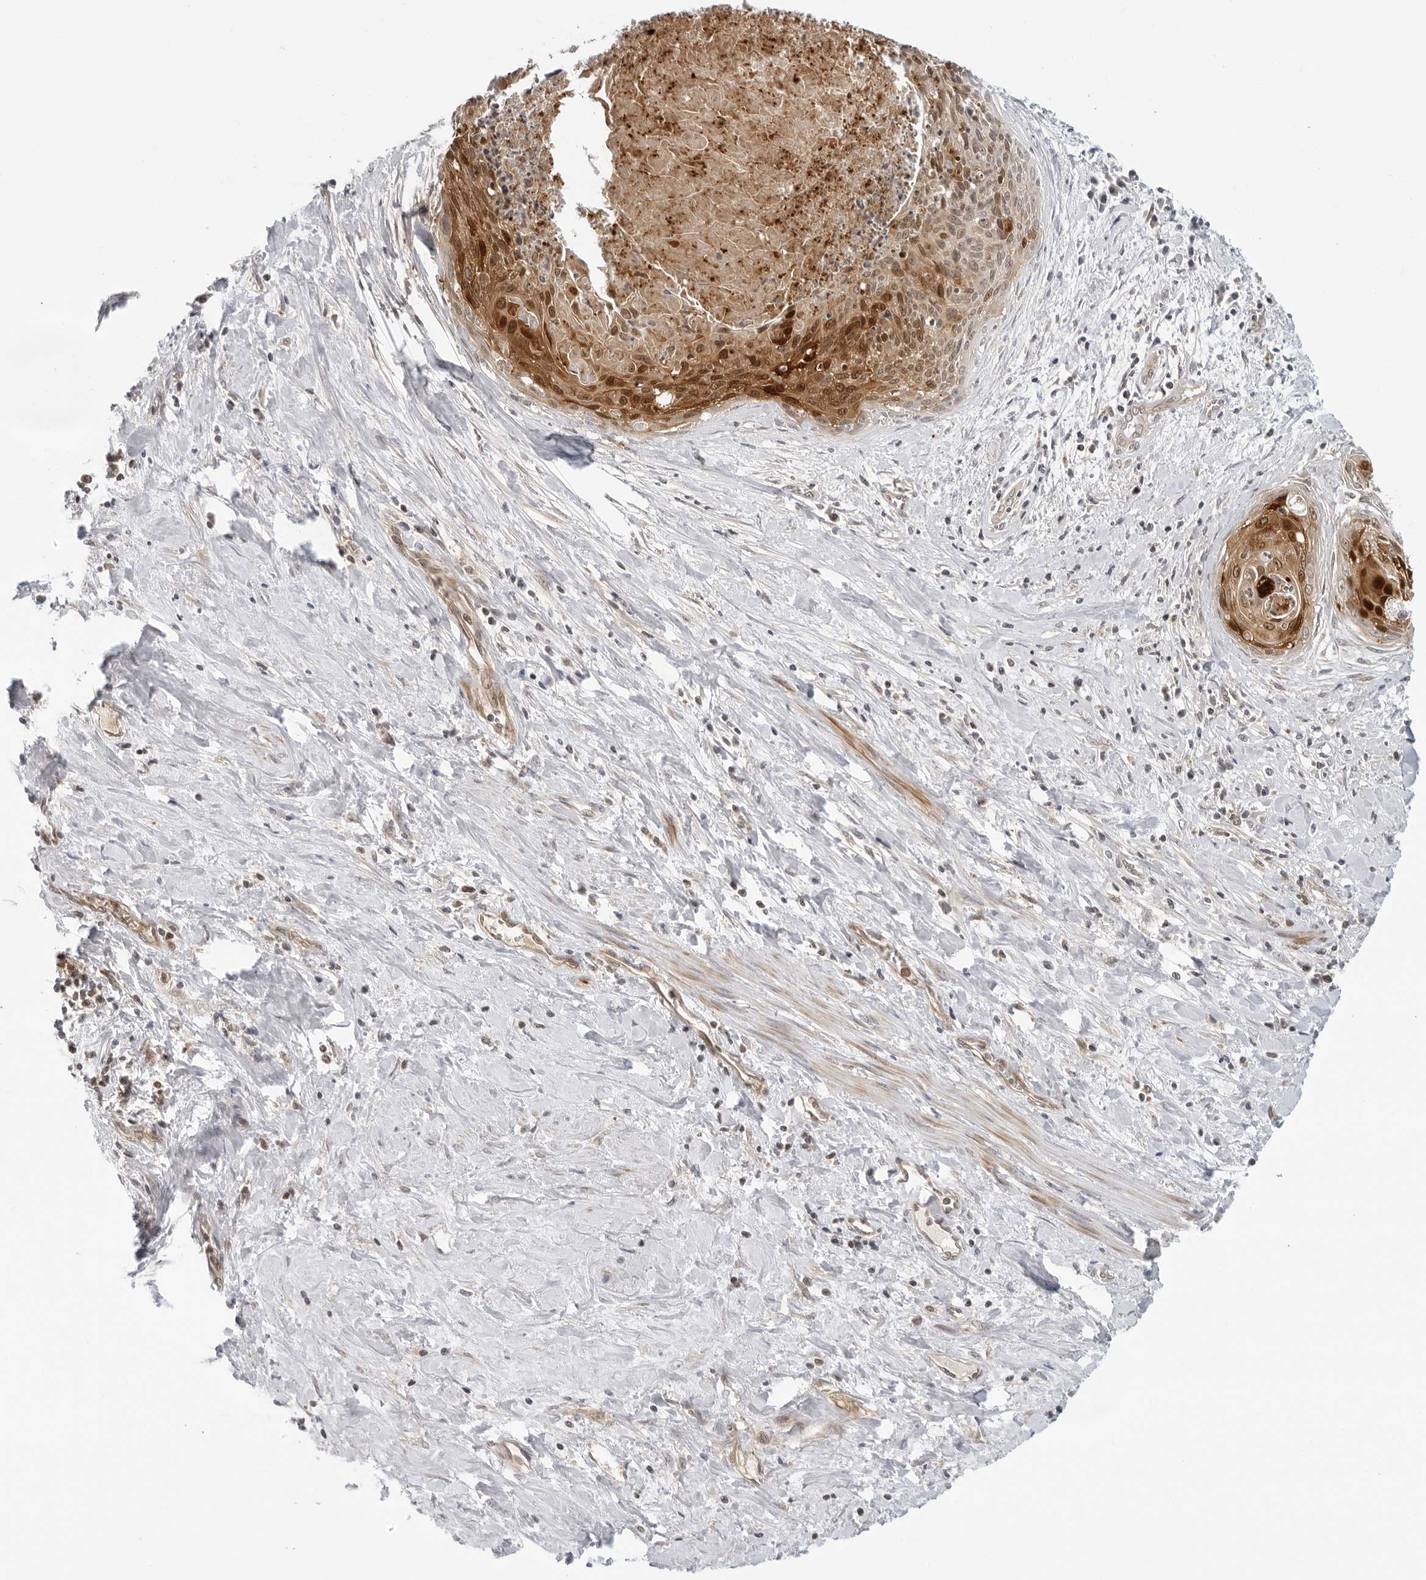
{"staining": {"intensity": "moderate", "quantity": ">75%", "location": "cytoplasmic/membranous,nuclear"}, "tissue": "cervical cancer", "cell_type": "Tumor cells", "image_type": "cancer", "snomed": [{"axis": "morphology", "description": "Squamous cell carcinoma, NOS"}, {"axis": "topography", "description": "Cervix"}], "caption": "Immunohistochemical staining of human cervical cancer (squamous cell carcinoma) reveals medium levels of moderate cytoplasmic/membranous and nuclear expression in about >75% of tumor cells.", "gene": "SUGCT", "patient": {"sex": "female", "age": 55}}